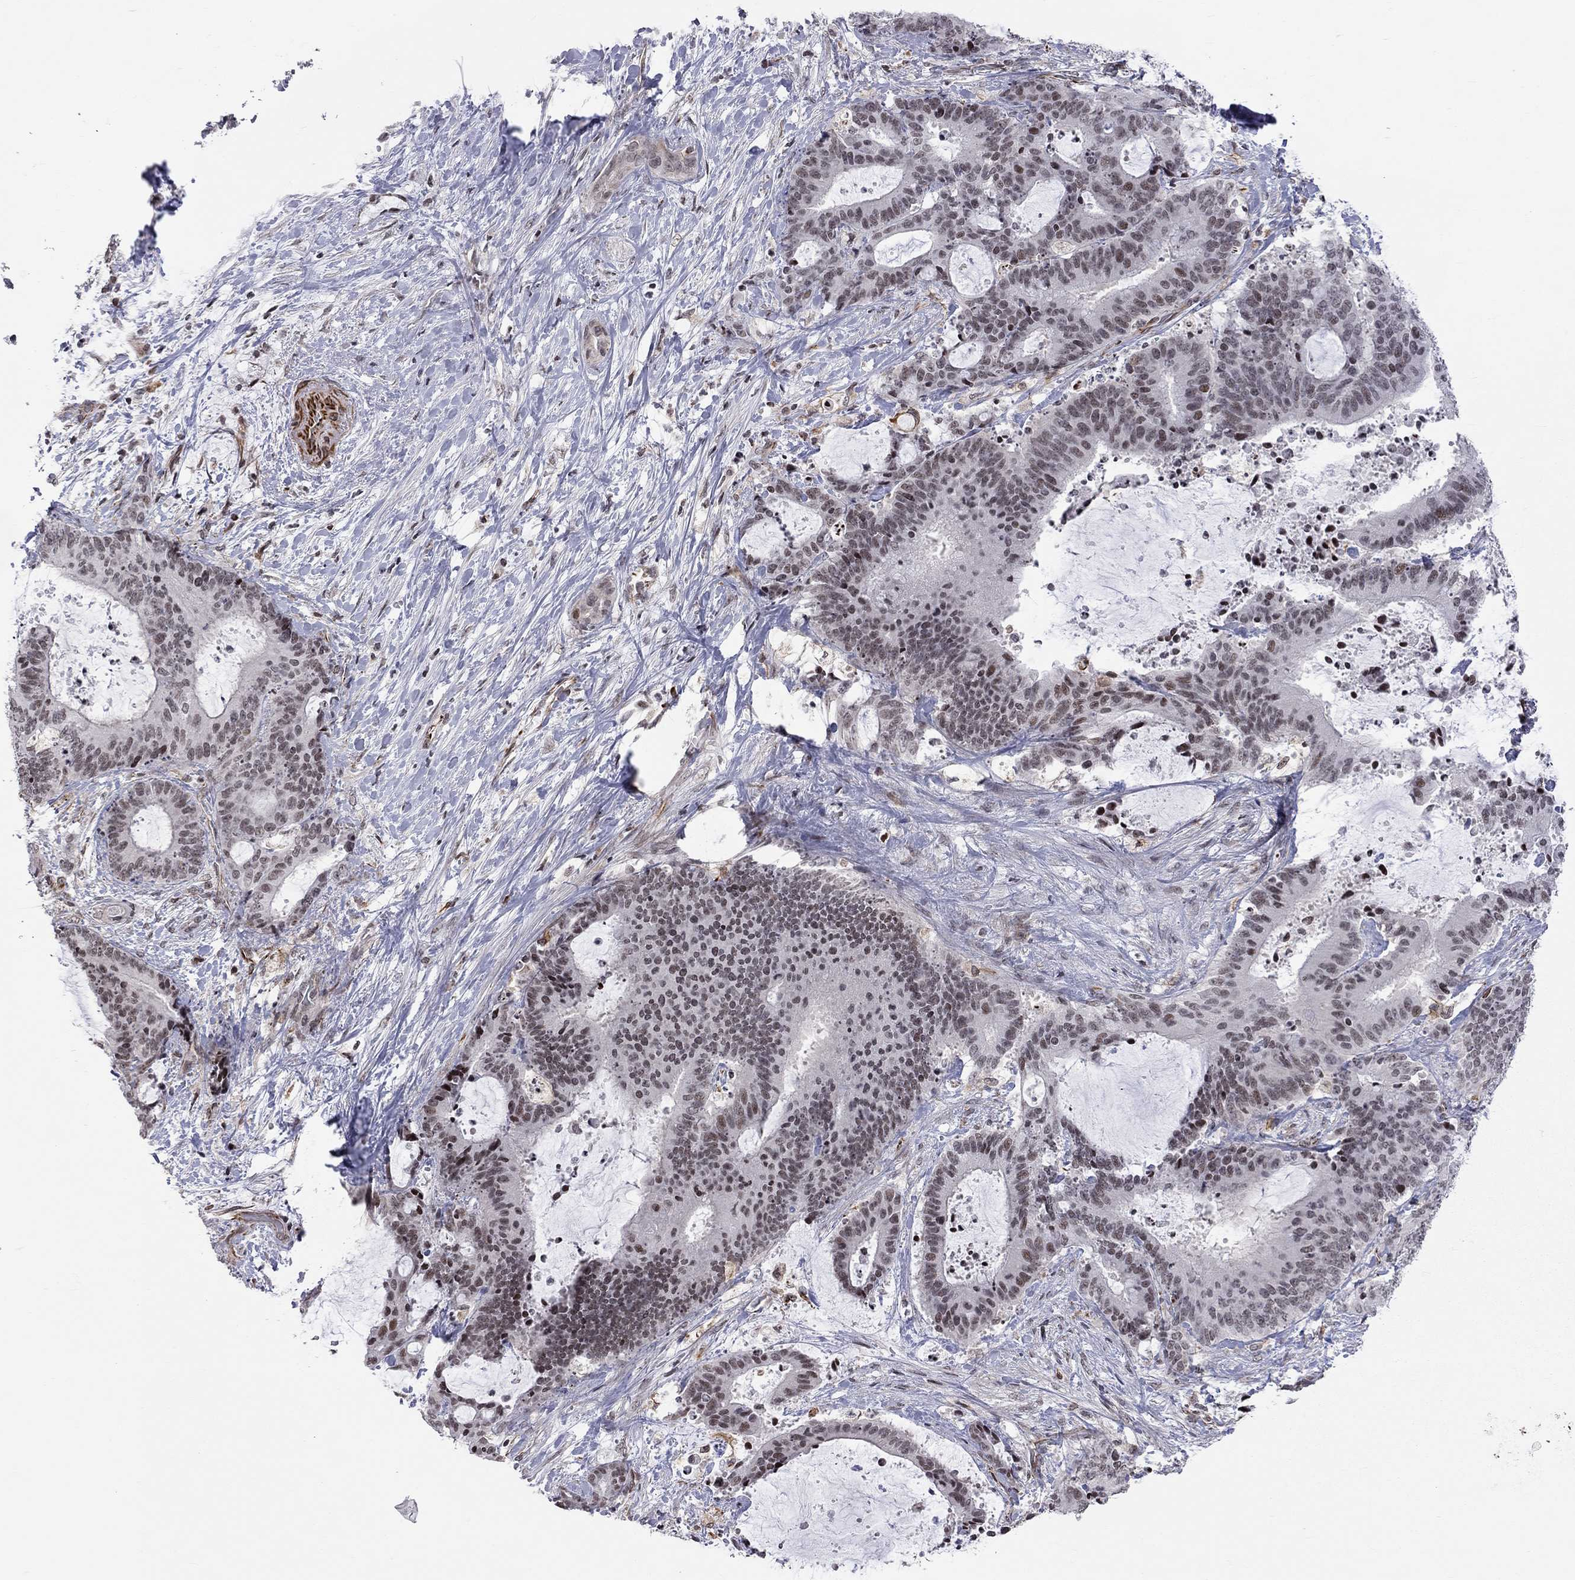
{"staining": {"intensity": "weak", "quantity": "<25%", "location": "nuclear"}, "tissue": "liver cancer", "cell_type": "Tumor cells", "image_type": "cancer", "snomed": [{"axis": "morphology", "description": "Cholangiocarcinoma"}, {"axis": "topography", "description": "Liver"}], "caption": "This image is of liver cancer (cholangiocarcinoma) stained with immunohistochemistry to label a protein in brown with the nuclei are counter-stained blue. There is no staining in tumor cells.", "gene": "MTNR1B", "patient": {"sex": "female", "age": 73}}